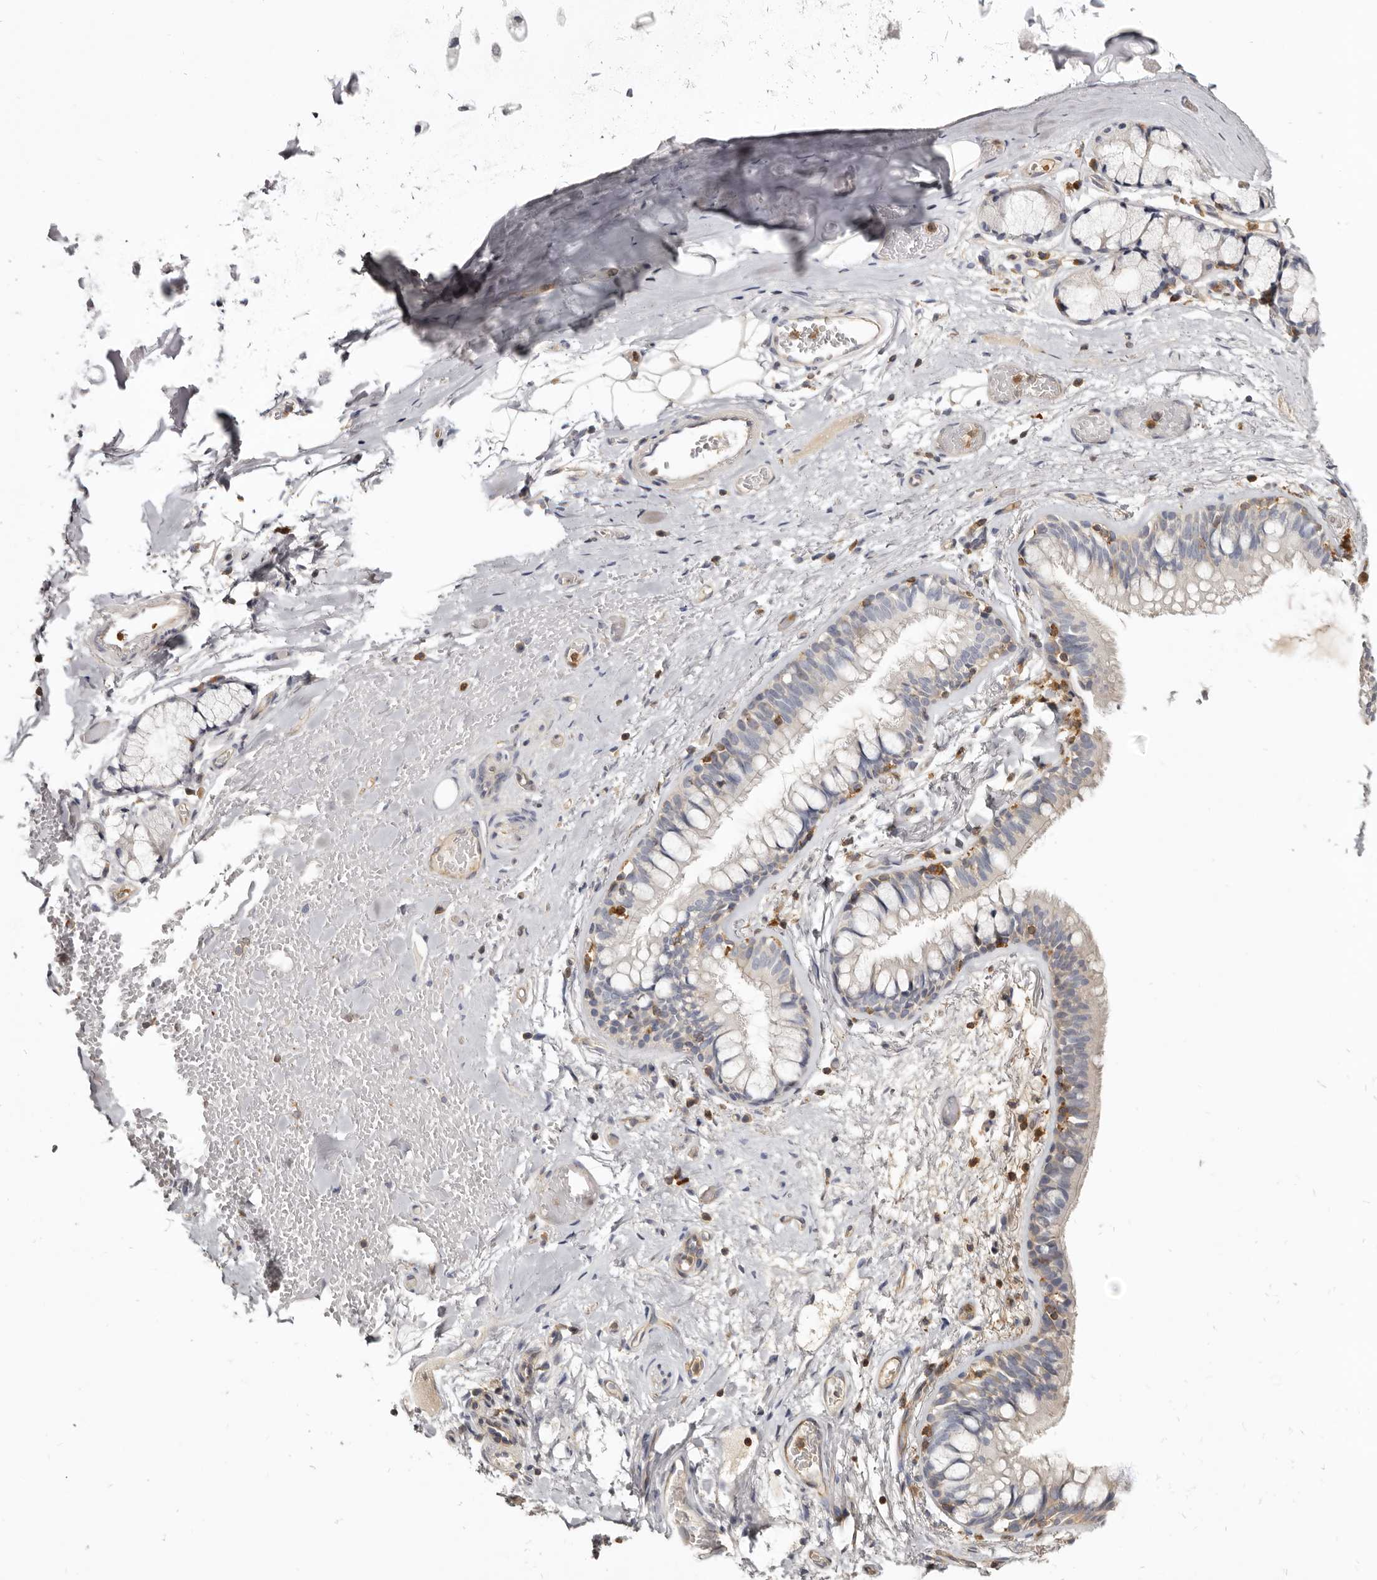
{"staining": {"intensity": "negative", "quantity": "none", "location": "none"}, "tissue": "adipose tissue", "cell_type": "Adipocytes", "image_type": "normal", "snomed": [{"axis": "morphology", "description": "Normal tissue, NOS"}, {"axis": "topography", "description": "Cartilage tissue"}, {"axis": "topography", "description": "Bronchus"}], "caption": "Micrograph shows no significant protein positivity in adipocytes of benign adipose tissue.", "gene": "CBL", "patient": {"sex": "female", "age": 73}}